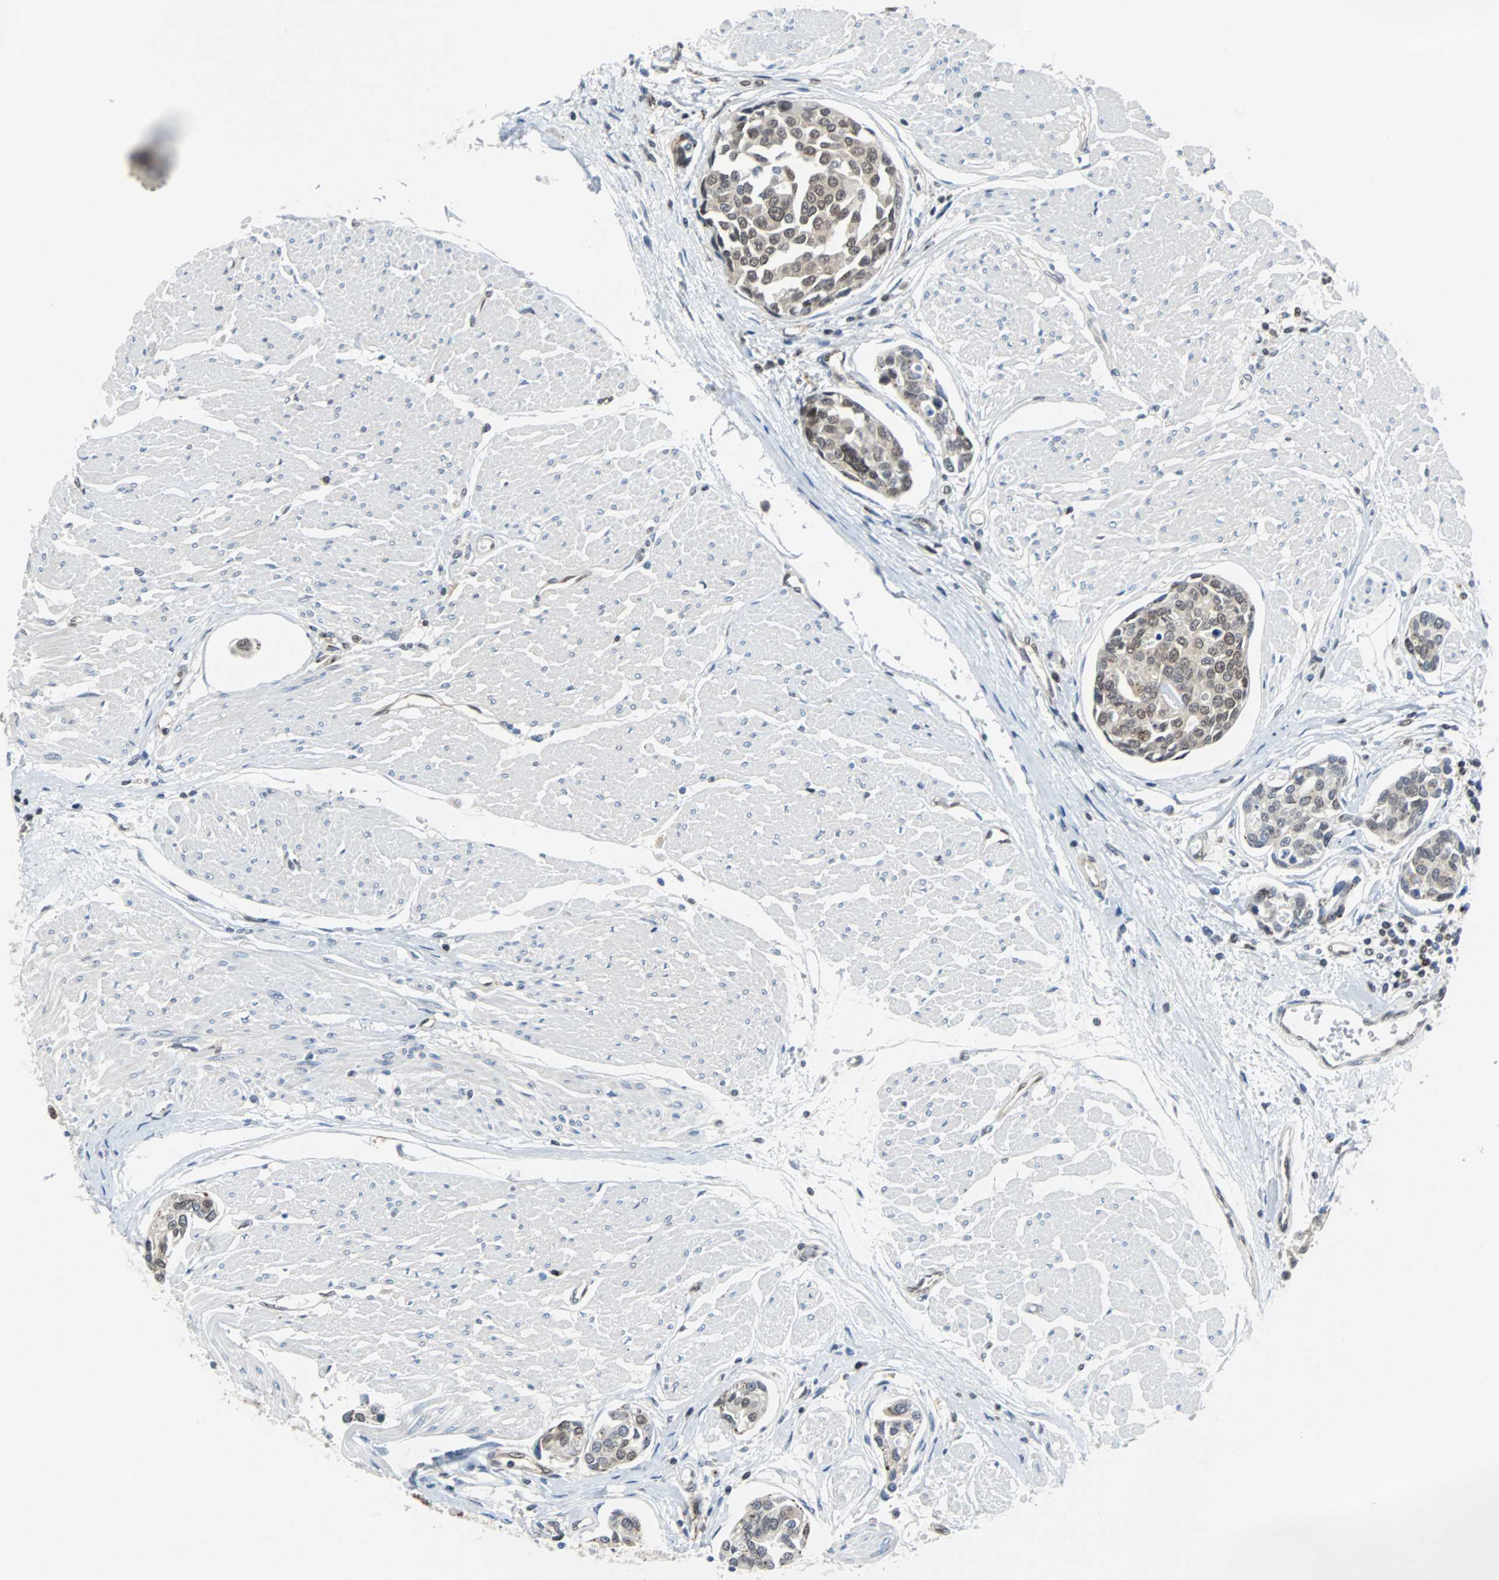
{"staining": {"intensity": "moderate", "quantity": "25%-75%", "location": "nuclear"}, "tissue": "urothelial cancer", "cell_type": "Tumor cells", "image_type": "cancer", "snomed": [{"axis": "morphology", "description": "Urothelial carcinoma, High grade"}, {"axis": "topography", "description": "Urinary bladder"}], "caption": "Protein staining displays moderate nuclear positivity in about 25%-75% of tumor cells in urothelial cancer. (DAB IHC, brown staining for protein, blue staining for nuclei).", "gene": "MAP2K6", "patient": {"sex": "male", "age": 78}}